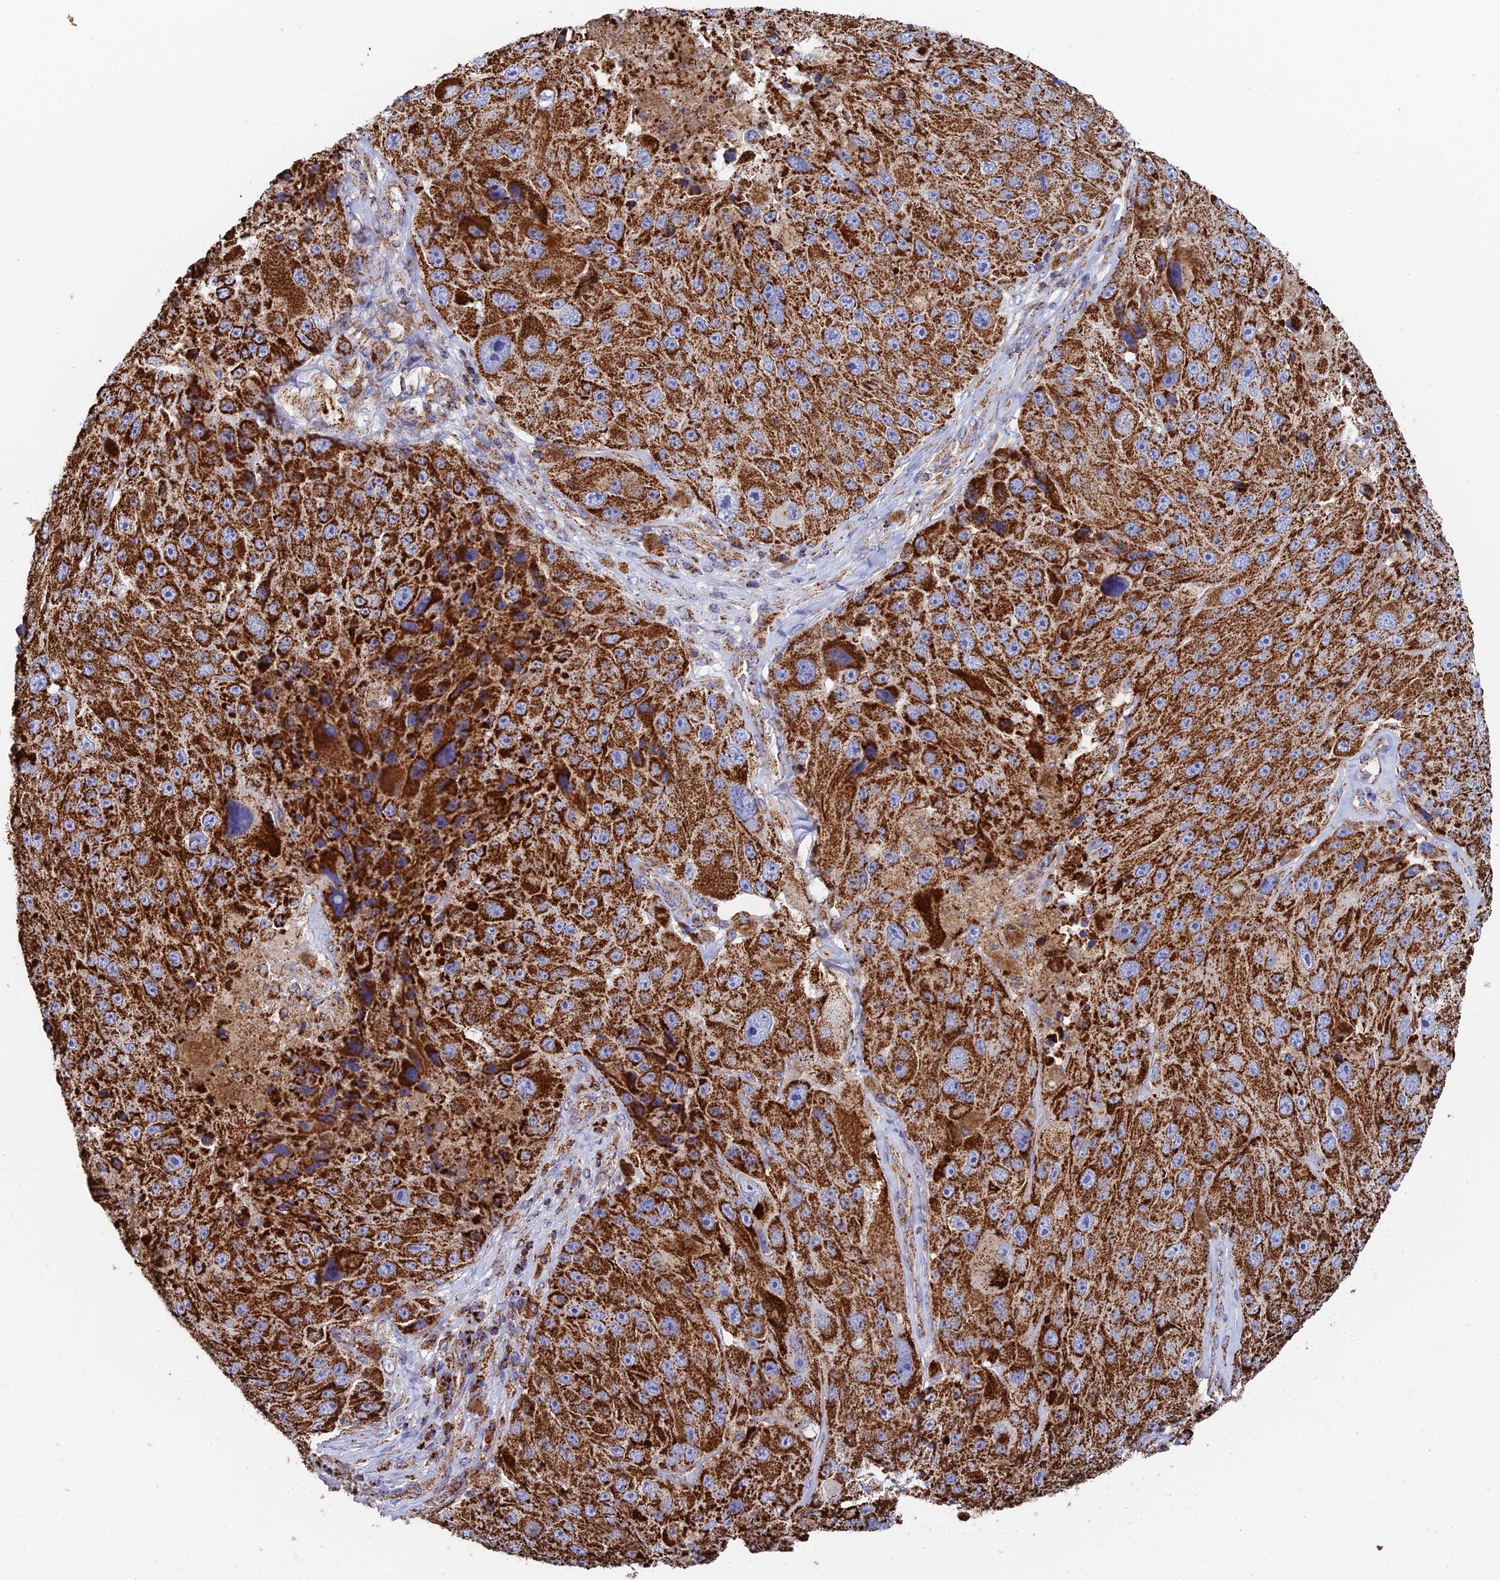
{"staining": {"intensity": "strong", "quantity": ">75%", "location": "cytoplasmic/membranous"}, "tissue": "melanoma", "cell_type": "Tumor cells", "image_type": "cancer", "snomed": [{"axis": "morphology", "description": "Malignant melanoma, Metastatic site"}, {"axis": "topography", "description": "Lymph node"}], "caption": "Protein staining of malignant melanoma (metastatic site) tissue shows strong cytoplasmic/membranous staining in approximately >75% of tumor cells.", "gene": "HAUS8", "patient": {"sex": "male", "age": 62}}